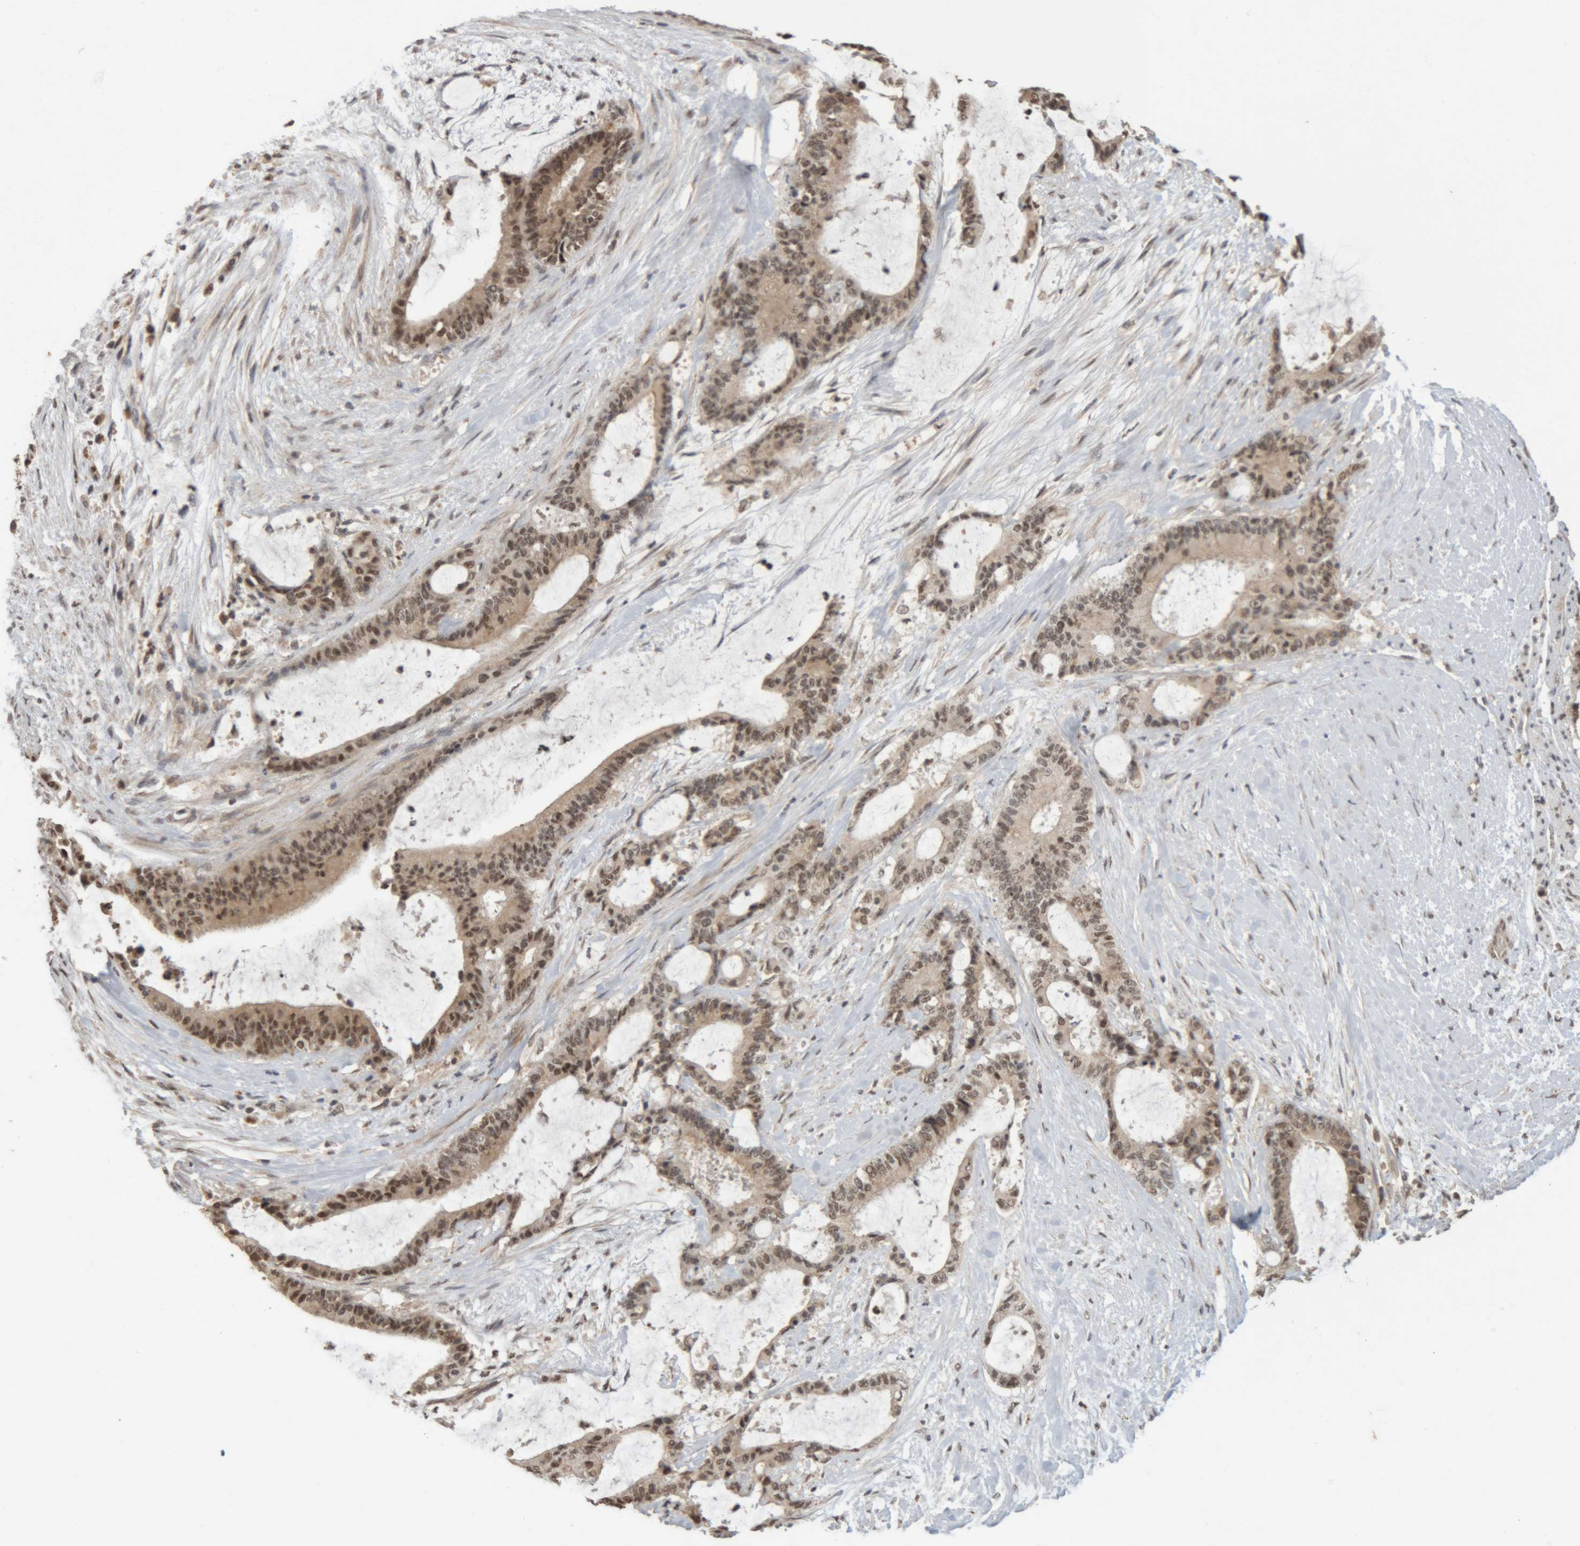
{"staining": {"intensity": "moderate", "quantity": "25%-75%", "location": "nuclear"}, "tissue": "liver cancer", "cell_type": "Tumor cells", "image_type": "cancer", "snomed": [{"axis": "morphology", "description": "Cholangiocarcinoma"}, {"axis": "topography", "description": "Liver"}], "caption": "Cholangiocarcinoma (liver) tissue displays moderate nuclear positivity in approximately 25%-75% of tumor cells The staining was performed using DAB (3,3'-diaminobenzidine) to visualize the protein expression in brown, while the nuclei were stained in blue with hematoxylin (Magnification: 20x).", "gene": "KEAP1", "patient": {"sex": "female", "age": 73}}